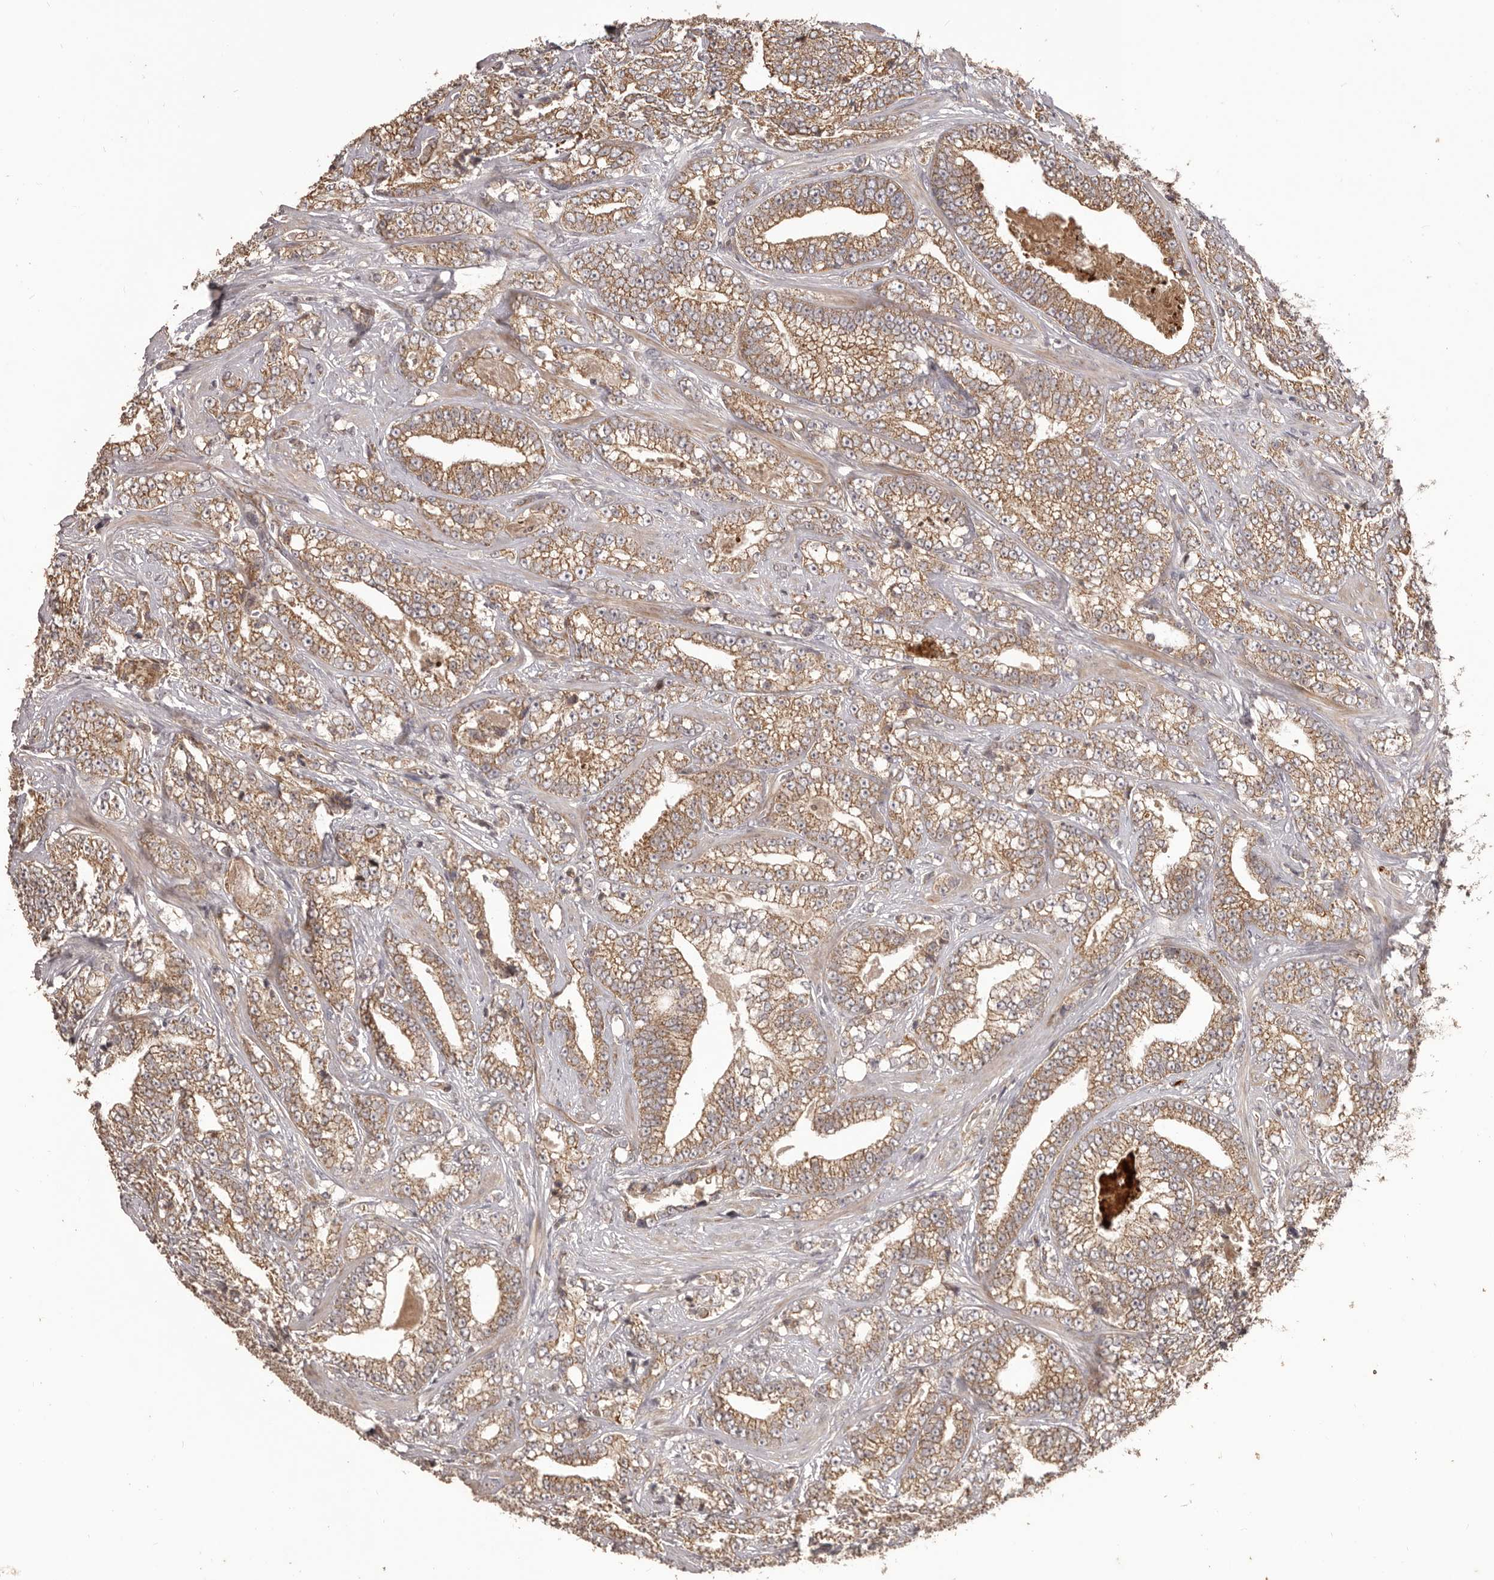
{"staining": {"intensity": "moderate", "quantity": ">75%", "location": "cytoplasmic/membranous"}, "tissue": "prostate cancer", "cell_type": "Tumor cells", "image_type": "cancer", "snomed": [{"axis": "morphology", "description": "Adenocarcinoma, High grade"}, {"axis": "topography", "description": "Prostate and seminal vesicle, NOS"}], "caption": "Protein expression analysis of prostate cancer (high-grade adenocarcinoma) exhibits moderate cytoplasmic/membranous expression in about >75% of tumor cells.", "gene": "QRSL1", "patient": {"sex": "male", "age": 67}}